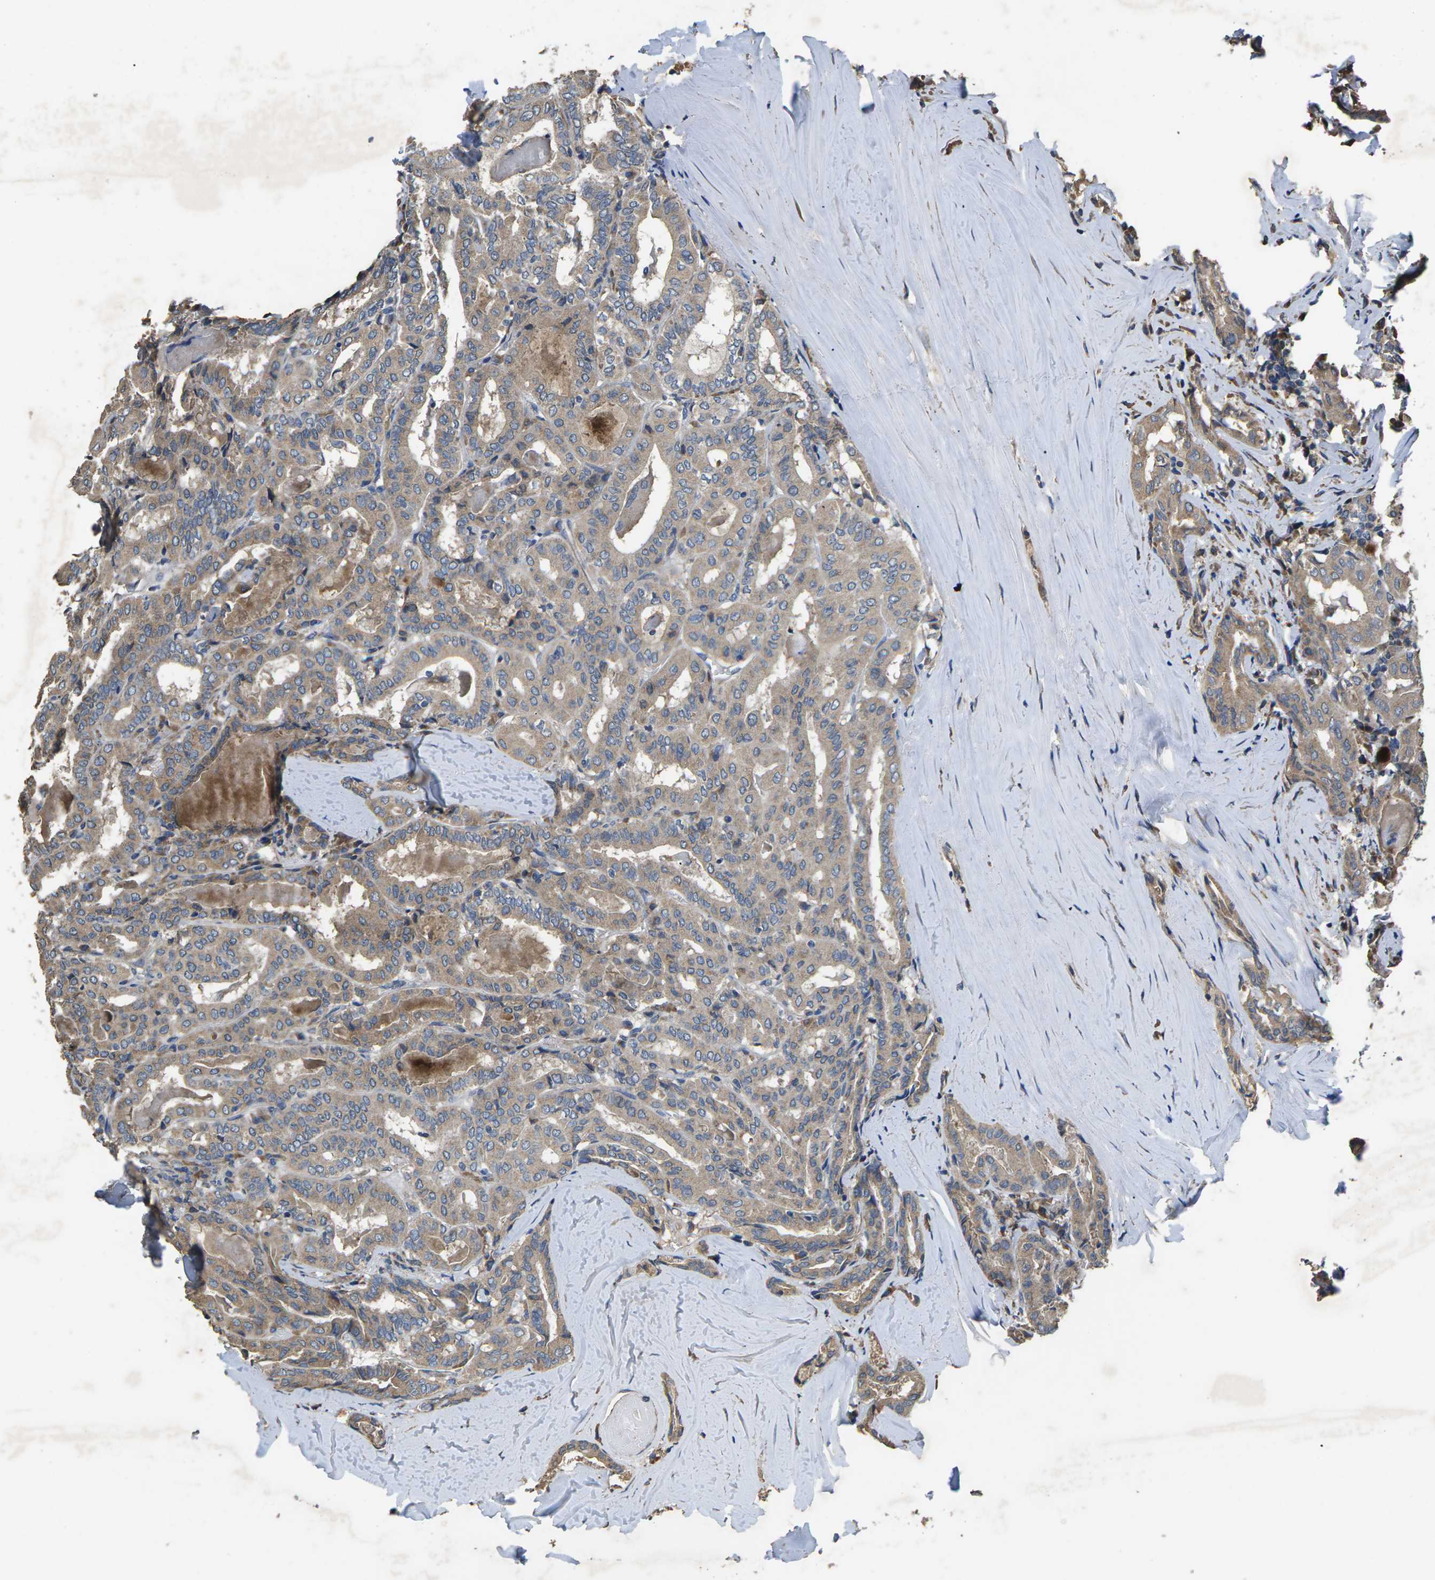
{"staining": {"intensity": "weak", "quantity": "<25%", "location": "cytoplasmic/membranous"}, "tissue": "thyroid cancer", "cell_type": "Tumor cells", "image_type": "cancer", "snomed": [{"axis": "morphology", "description": "Papillary adenocarcinoma, NOS"}, {"axis": "topography", "description": "Thyroid gland"}], "caption": "Human thyroid cancer (papillary adenocarcinoma) stained for a protein using IHC demonstrates no expression in tumor cells.", "gene": "B4GAT1", "patient": {"sex": "female", "age": 42}}